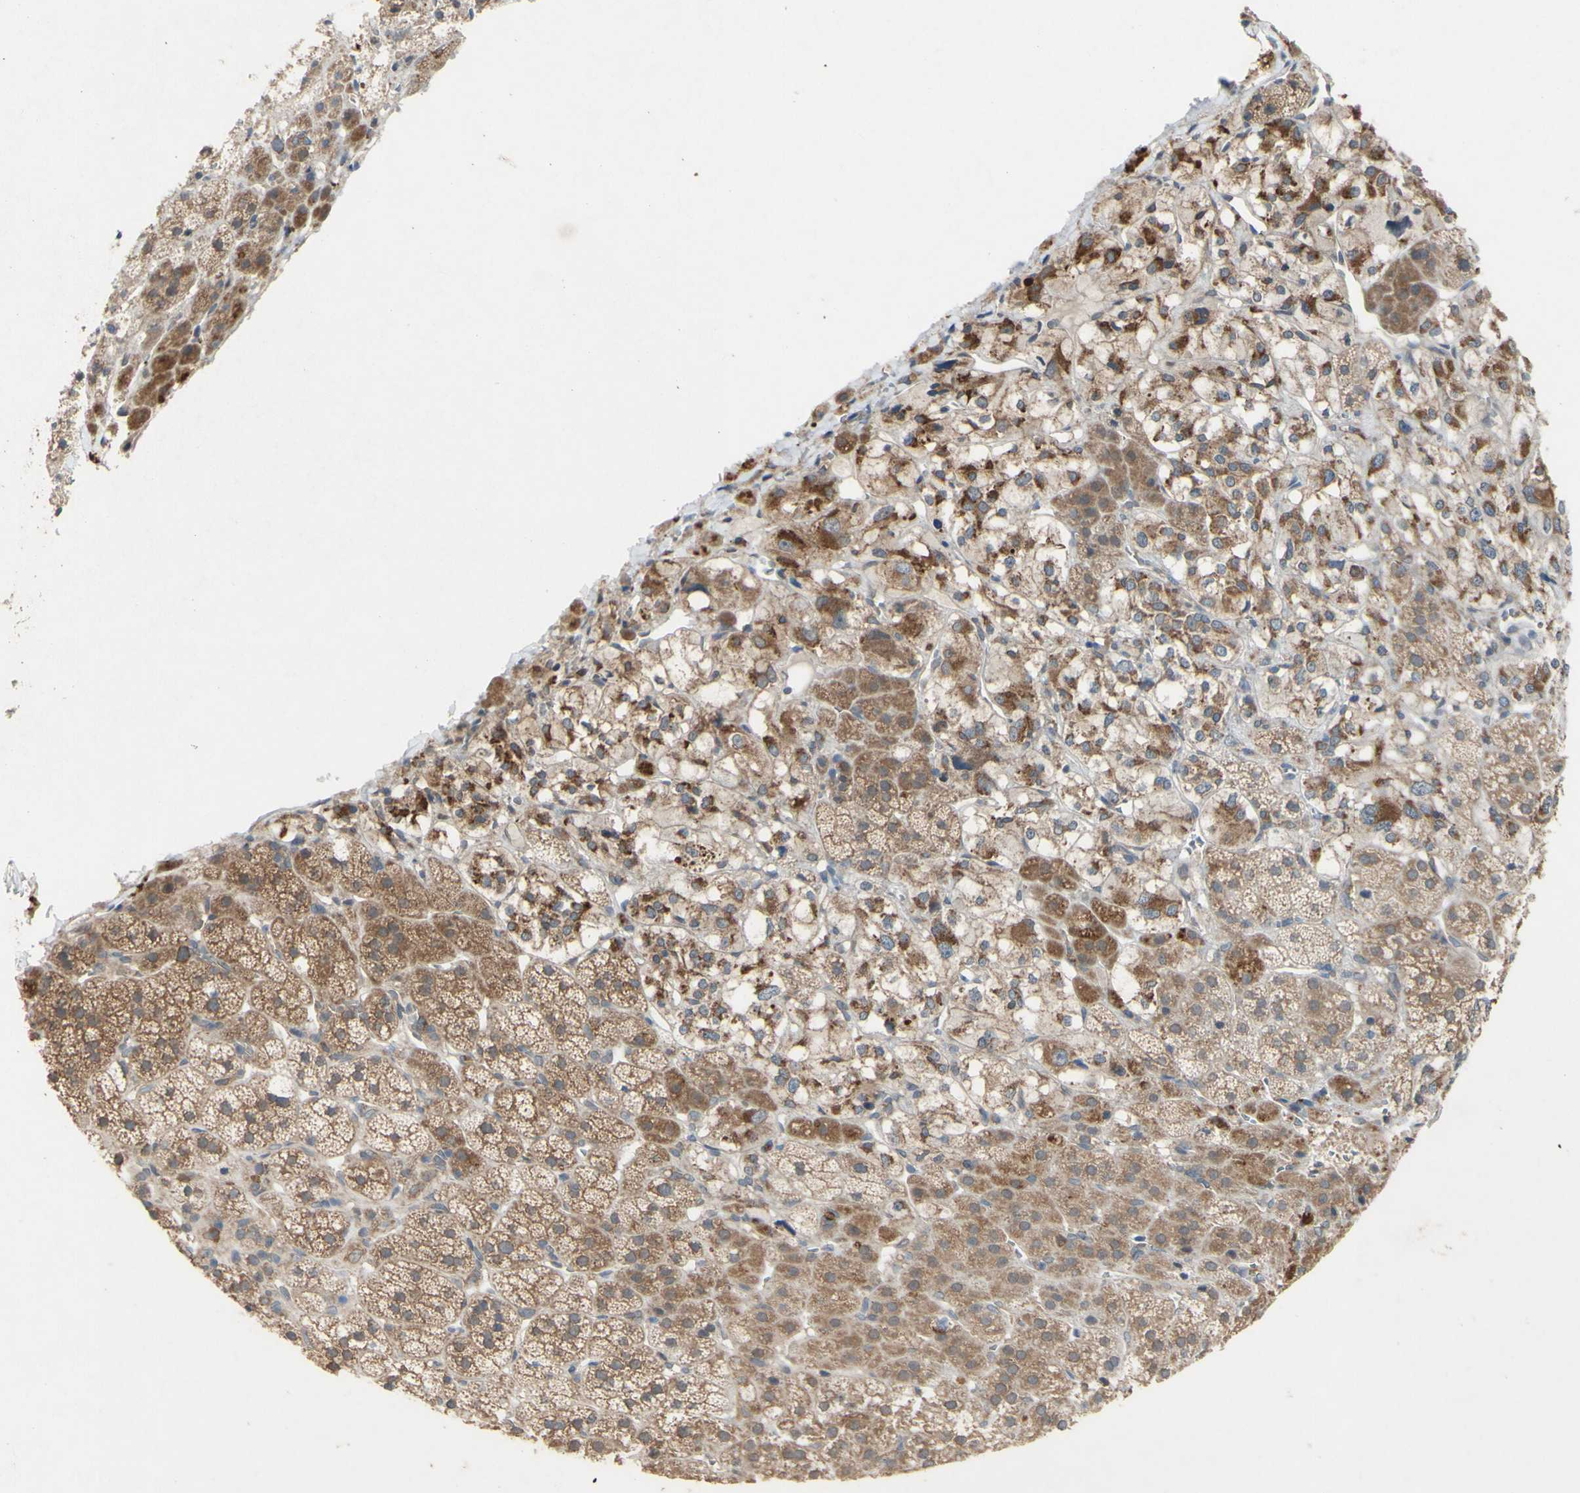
{"staining": {"intensity": "moderate", "quantity": ">75%", "location": "cytoplasmic/membranous"}, "tissue": "adrenal gland", "cell_type": "Glandular cells", "image_type": "normal", "snomed": [{"axis": "morphology", "description": "Normal tissue, NOS"}, {"axis": "topography", "description": "Adrenal gland"}], "caption": "Immunohistochemistry micrograph of normal adrenal gland stained for a protein (brown), which demonstrates medium levels of moderate cytoplasmic/membranous positivity in about >75% of glandular cells.", "gene": "PDGFB", "patient": {"sex": "male", "age": 56}}